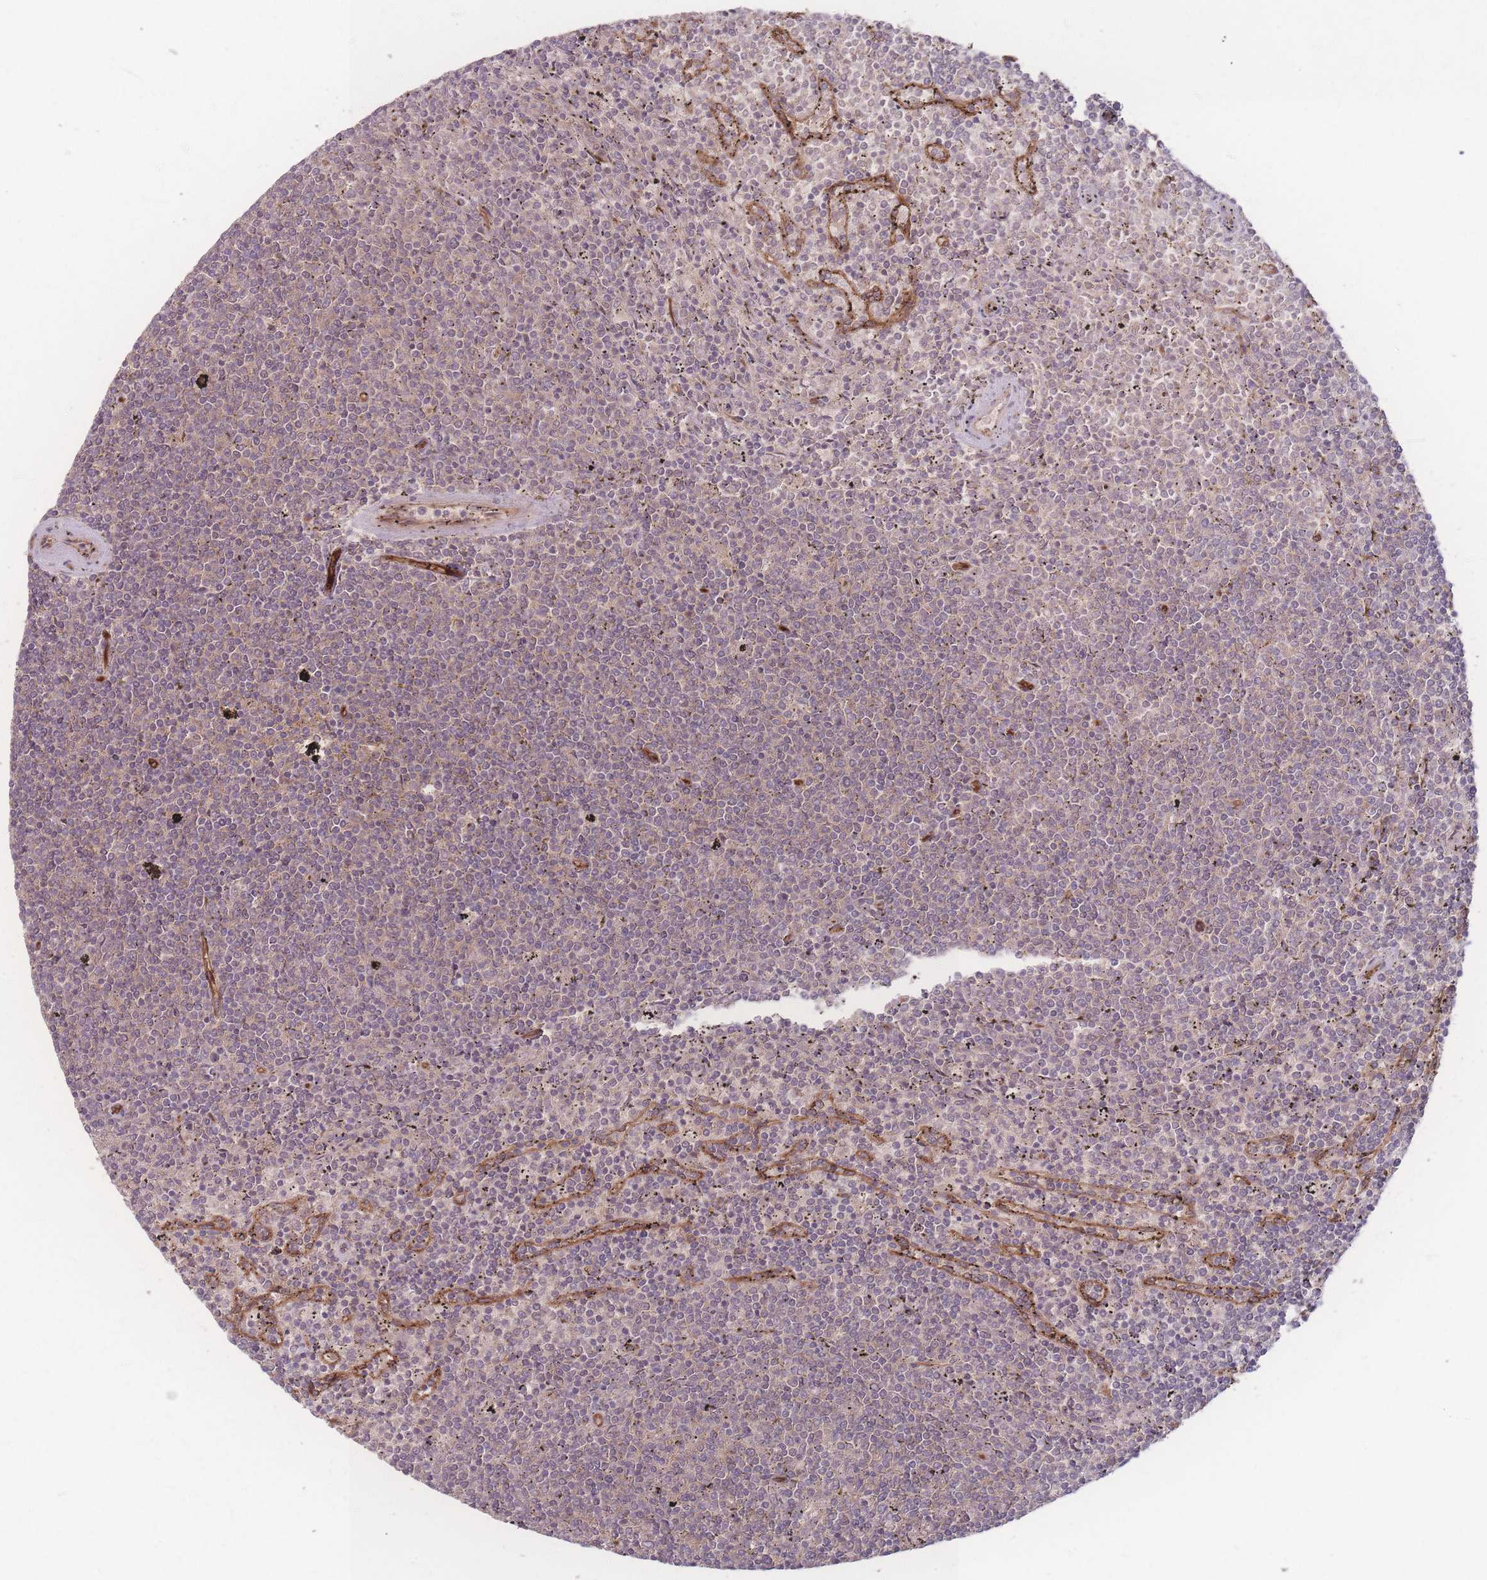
{"staining": {"intensity": "weak", "quantity": "25%-75%", "location": "cytoplasmic/membranous"}, "tissue": "lymphoma", "cell_type": "Tumor cells", "image_type": "cancer", "snomed": [{"axis": "morphology", "description": "Malignant lymphoma, non-Hodgkin's type, Low grade"}, {"axis": "topography", "description": "Spleen"}], "caption": "The image displays a brown stain indicating the presence of a protein in the cytoplasmic/membranous of tumor cells in low-grade malignant lymphoma, non-Hodgkin's type.", "gene": "INSR", "patient": {"sex": "female", "age": 50}}